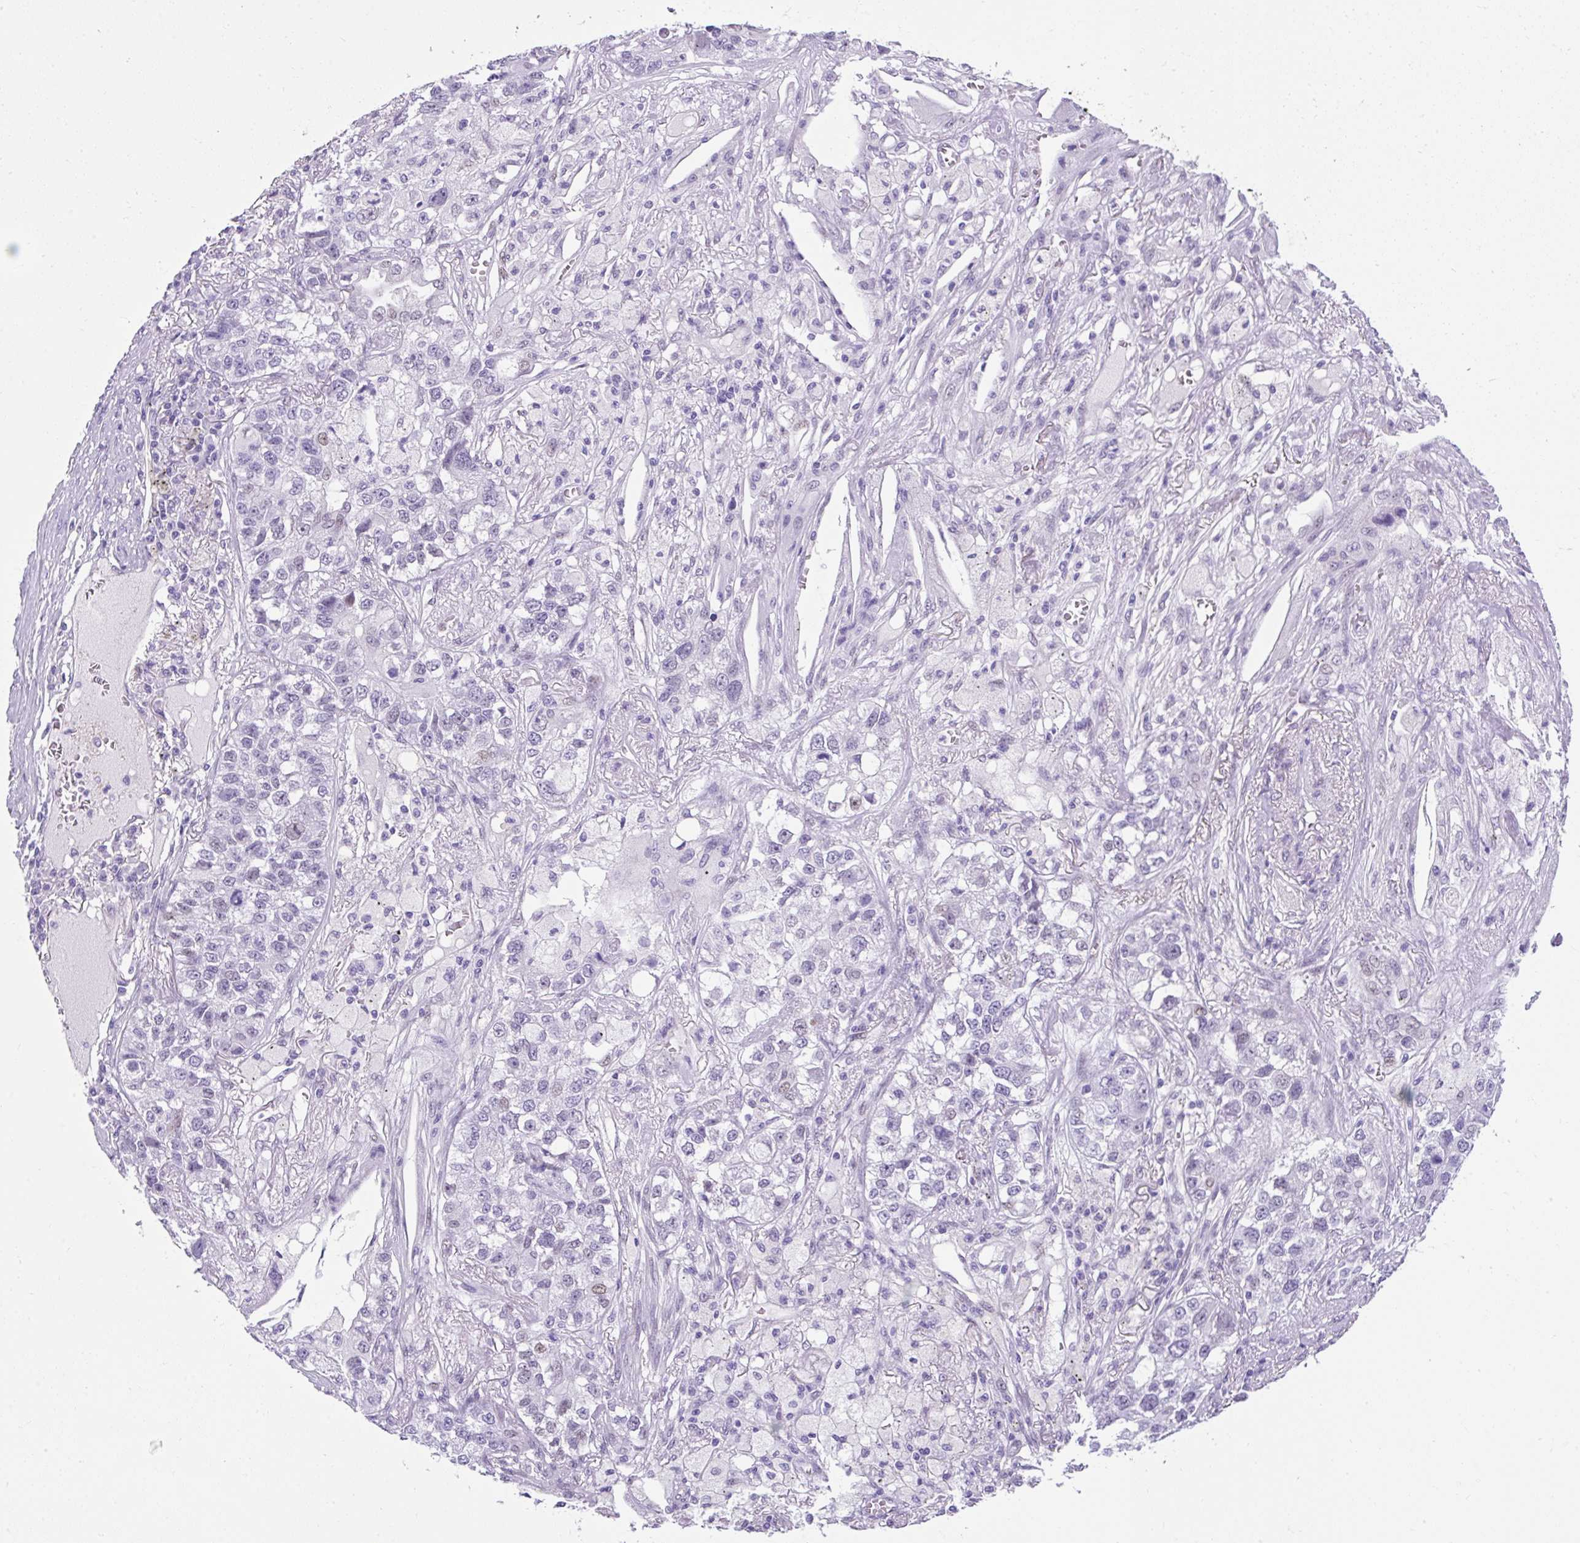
{"staining": {"intensity": "negative", "quantity": "none", "location": "none"}, "tissue": "lung cancer", "cell_type": "Tumor cells", "image_type": "cancer", "snomed": [{"axis": "morphology", "description": "Adenocarcinoma, NOS"}, {"axis": "topography", "description": "Lung"}], "caption": "IHC histopathology image of neoplastic tissue: lung cancer stained with DAB (3,3'-diaminobenzidine) exhibits no significant protein expression in tumor cells. The staining was performed using DAB to visualize the protein expression in brown, while the nuclei were stained in blue with hematoxylin (Magnification: 20x).", "gene": "KRT12", "patient": {"sex": "male", "age": 49}}